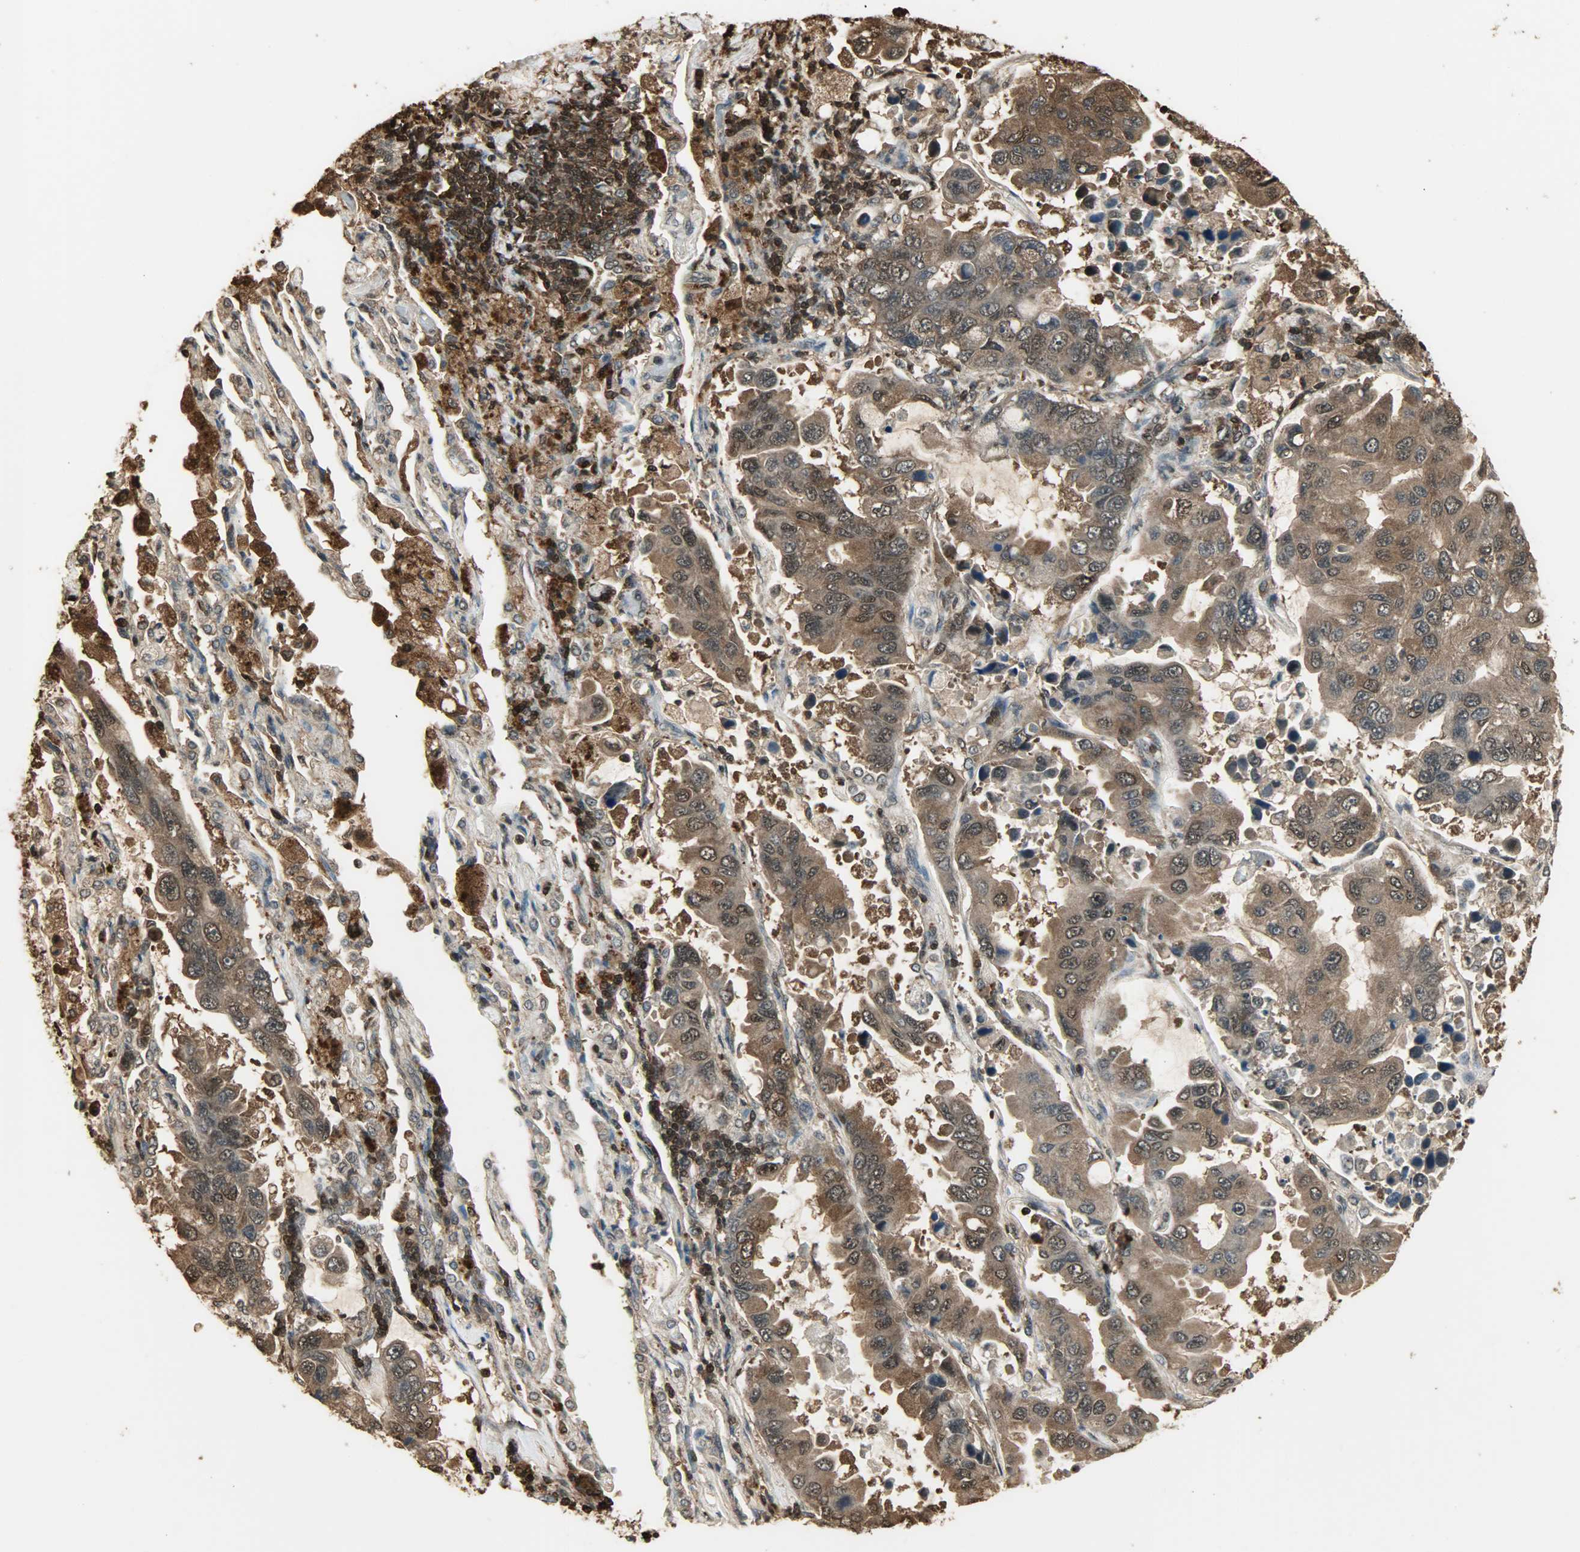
{"staining": {"intensity": "strong", "quantity": ">75%", "location": "cytoplasmic/membranous,nuclear"}, "tissue": "lung cancer", "cell_type": "Tumor cells", "image_type": "cancer", "snomed": [{"axis": "morphology", "description": "Adenocarcinoma, NOS"}, {"axis": "topography", "description": "Lung"}], "caption": "Immunohistochemical staining of lung adenocarcinoma displays high levels of strong cytoplasmic/membranous and nuclear protein positivity in approximately >75% of tumor cells.", "gene": "YWHAZ", "patient": {"sex": "male", "age": 64}}